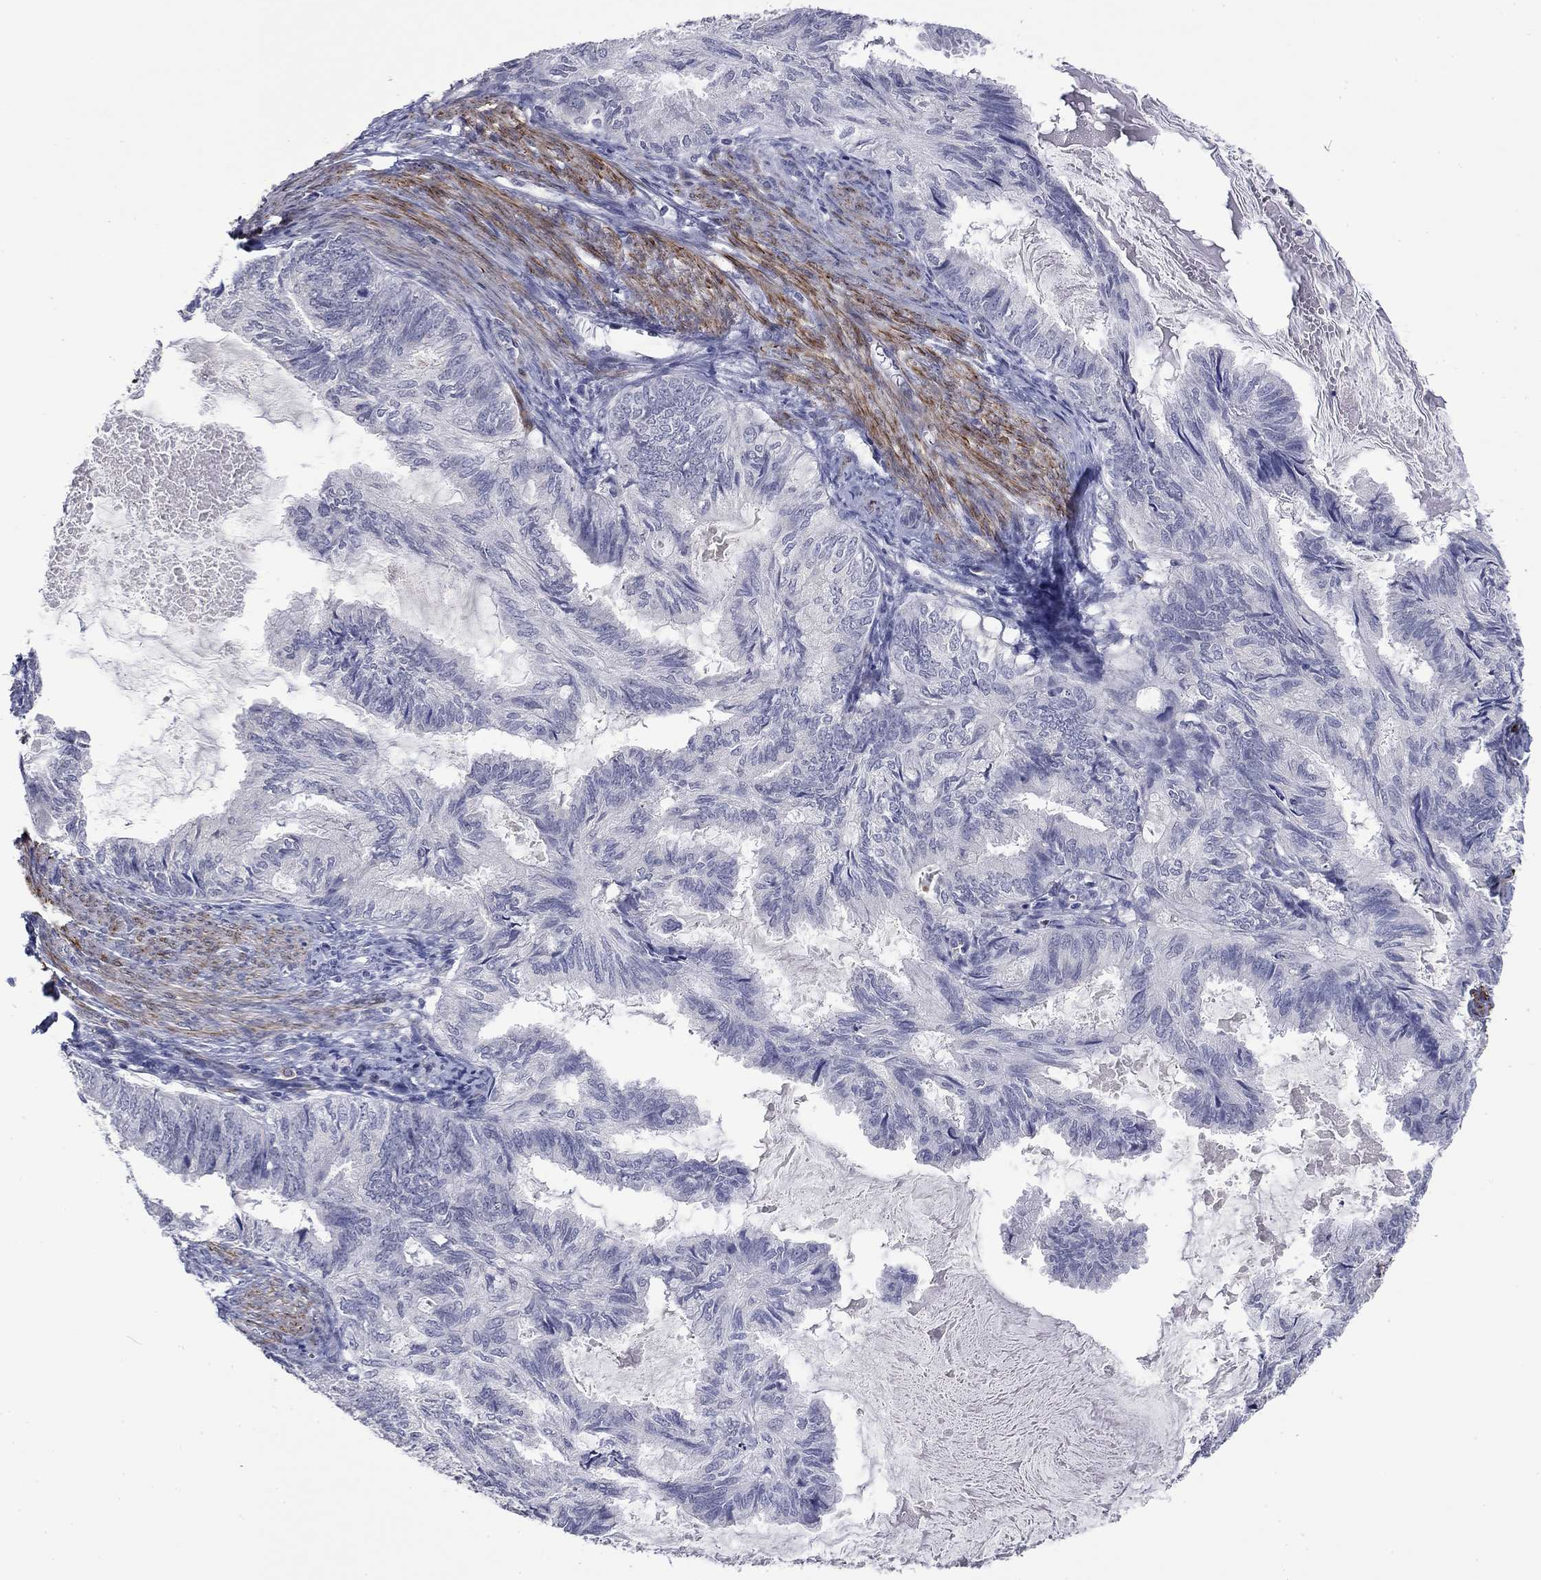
{"staining": {"intensity": "negative", "quantity": "none", "location": "none"}, "tissue": "endometrial cancer", "cell_type": "Tumor cells", "image_type": "cancer", "snomed": [{"axis": "morphology", "description": "Adenocarcinoma, NOS"}, {"axis": "topography", "description": "Endometrium"}], "caption": "Human endometrial cancer stained for a protein using immunohistochemistry shows no positivity in tumor cells.", "gene": "IP6K3", "patient": {"sex": "female", "age": 86}}